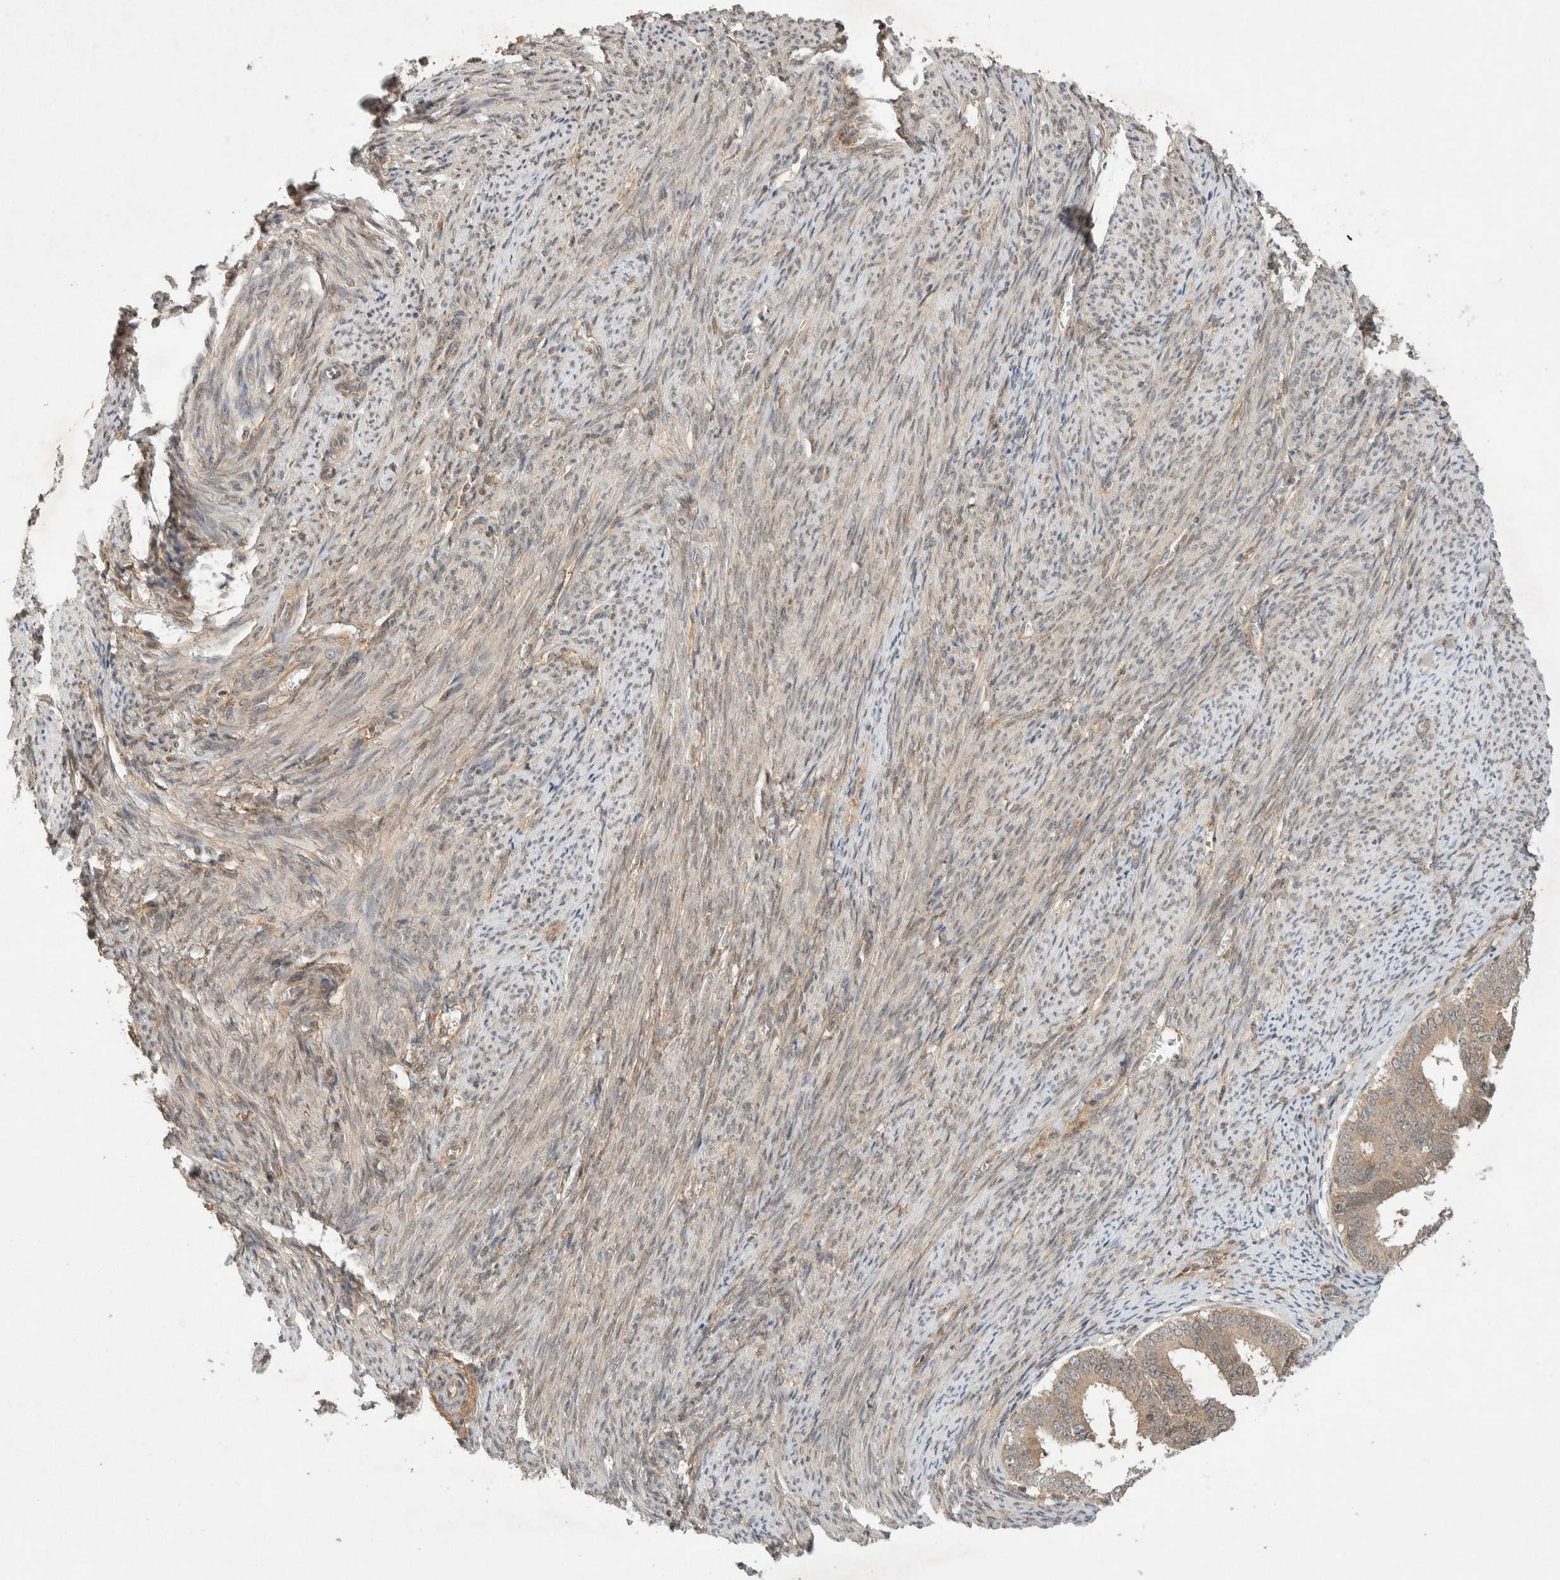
{"staining": {"intensity": "moderate", "quantity": ">75%", "location": "cytoplasmic/membranous,nuclear"}, "tissue": "endometrial cancer", "cell_type": "Tumor cells", "image_type": "cancer", "snomed": [{"axis": "morphology", "description": "Adenocarcinoma, NOS"}, {"axis": "topography", "description": "Endometrium"}], "caption": "High-magnification brightfield microscopy of endometrial cancer stained with DAB (3,3'-diaminobenzidine) (brown) and counterstained with hematoxylin (blue). tumor cells exhibit moderate cytoplasmic/membranous and nuclear expression is appreciated in approximately>75% of cells.", "gene": "THRA", "patient": {"sex": "female", "age": 63}}